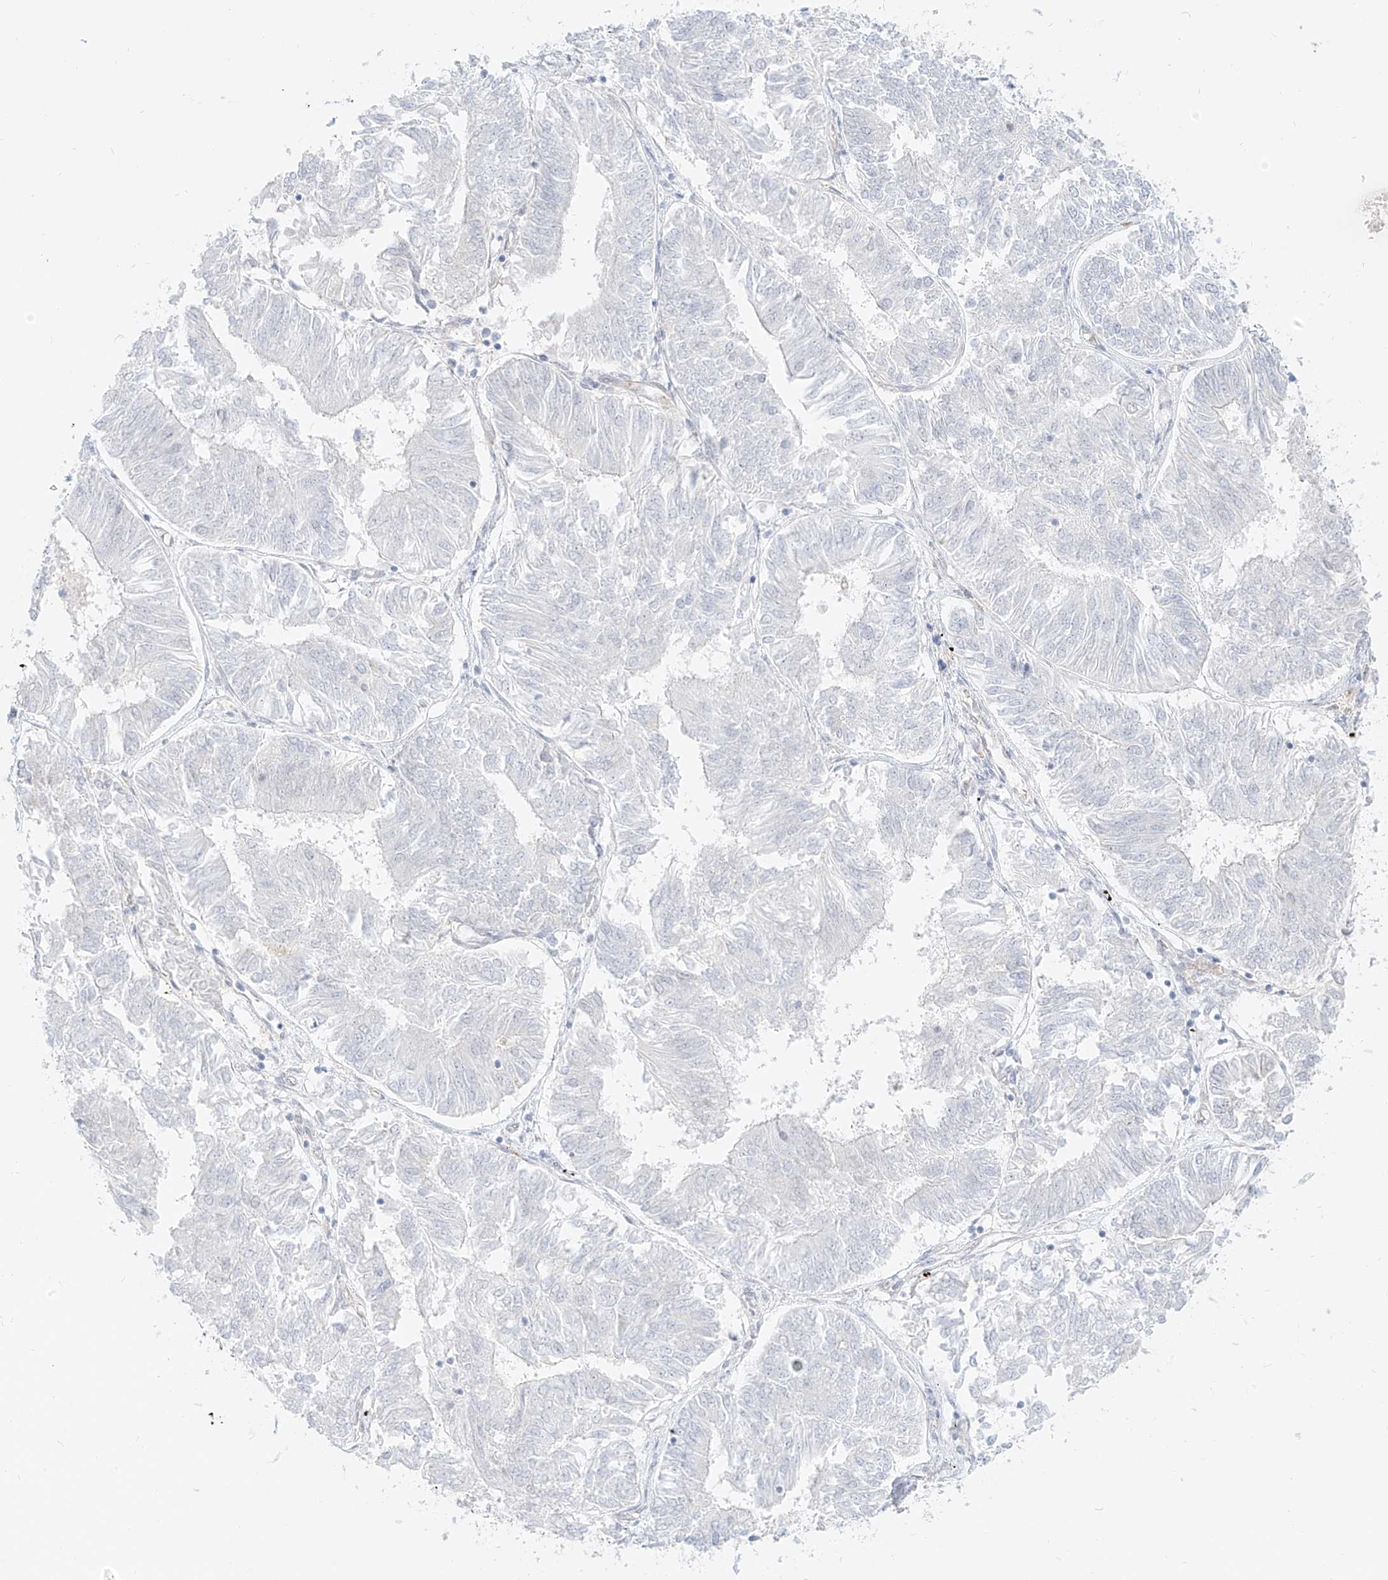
{"staining": {"intensity": "negative", "quantity": "none", "location": "none"}, "tissue": "endometrial cancer", "cell_type": "Tumor cells", "image_type": "cancer", "snomed": [{"axis": "morphology", "description": "Adenocarcinoma, NOS"}, {"axis": "topography", "description": "Endometrium"}], "caption": "Immunohistochemistry micrograph of adenocarcinoma (endometrial) stained for a protein (brown), which exhibits no staining in tumor cells.", "gene": "NHSL1", "patient": {"sex": "female", "age": 58}}